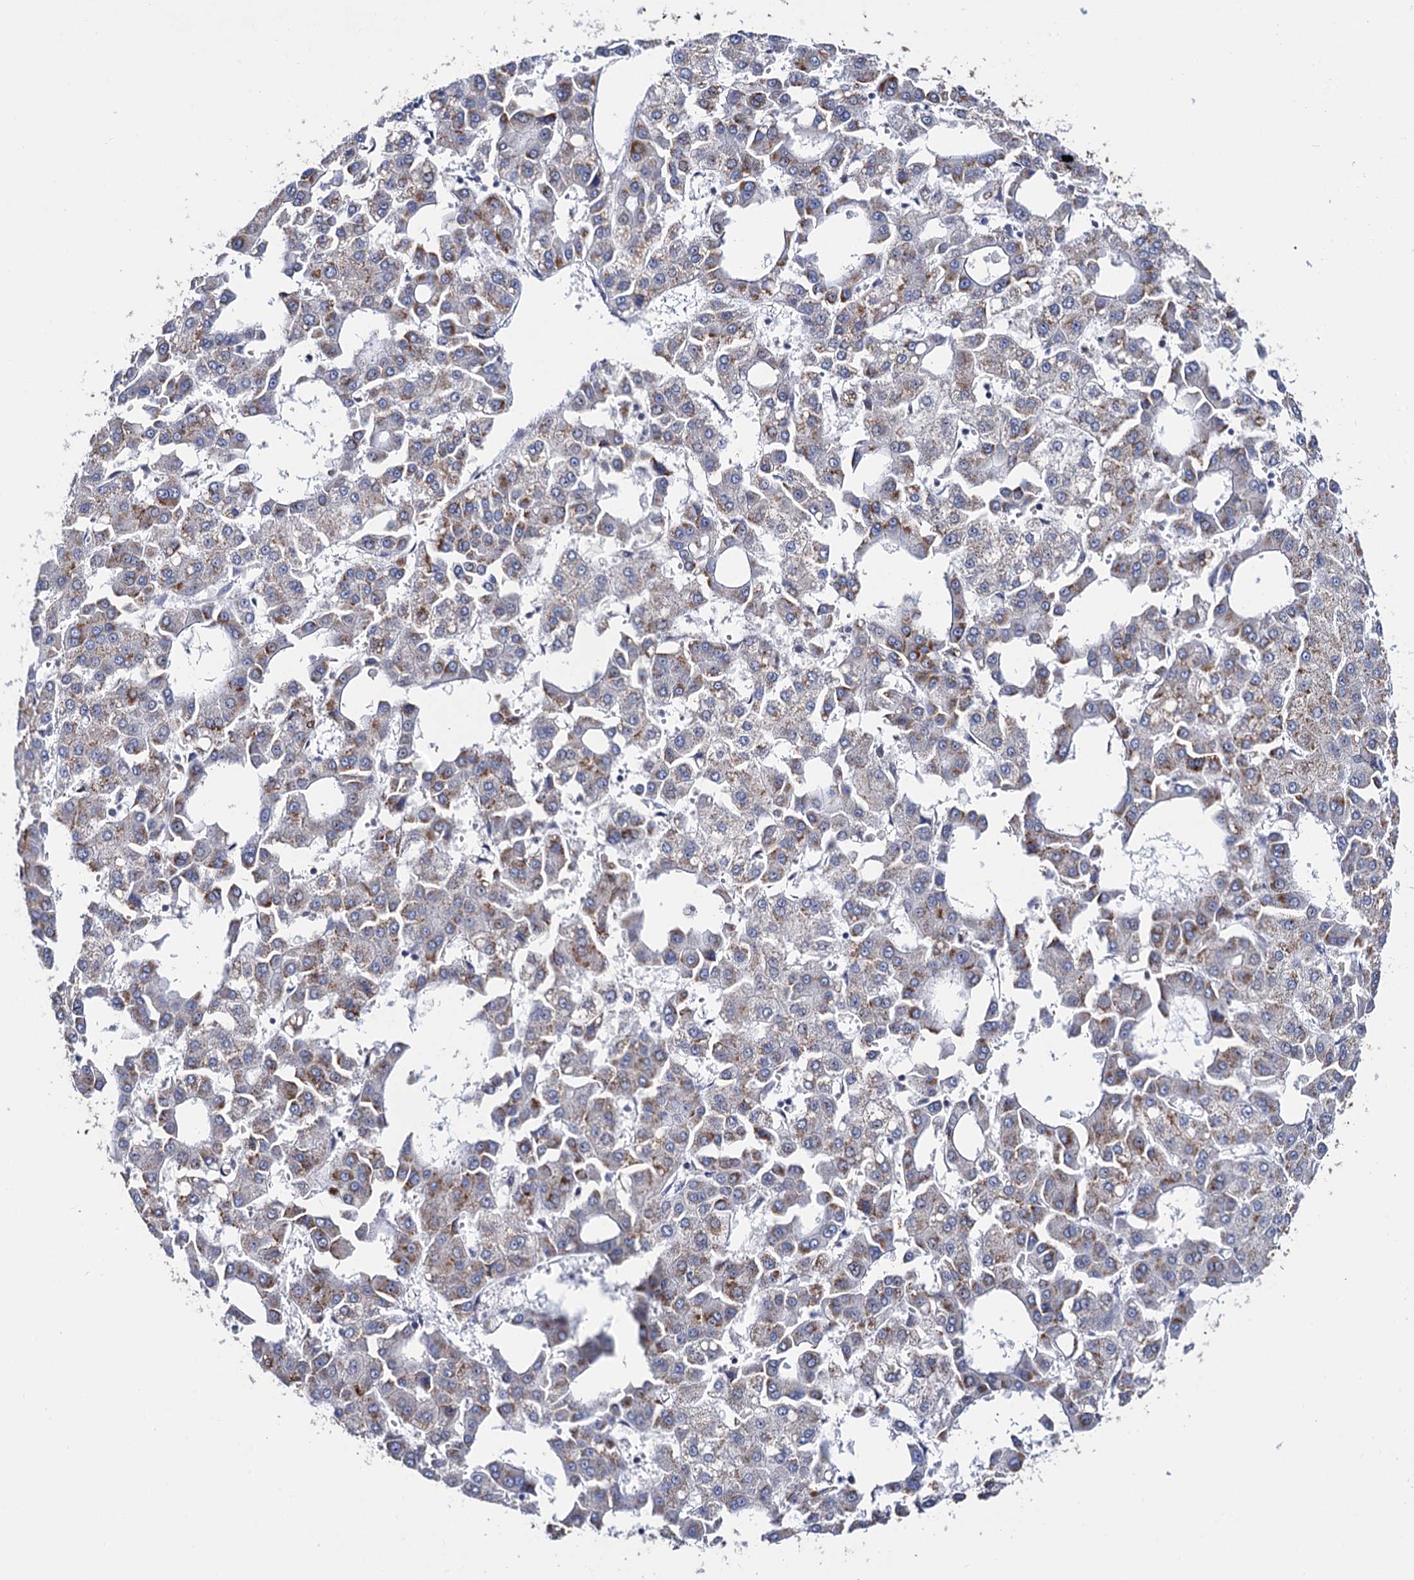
{"staining": {"intensity": "moderate", "quantity": "25%-75%", "location": "cytoplasmic/membranous"}, "tissue": "liver cancer", "cell_type": "Tumor cells", "image_type": "cancer", "snomed": [{"axis": "morphology", "description": "Carcinoma, Hepatocellular, NOS"}, {"axis": "topography", "description": "Liver"}], "caption": "Moderate cytoplasmic/membranous staining is identified in approximately 25%-75% of tumor cells in liver cancer (hepatocellular carcinoma). Using DAB (brown) and hematoxylin (blue) stains, captured at high magnification using brightfield microscopy.", "gene": "THAP2", "patient": {"sex": "male", "age": 47}}